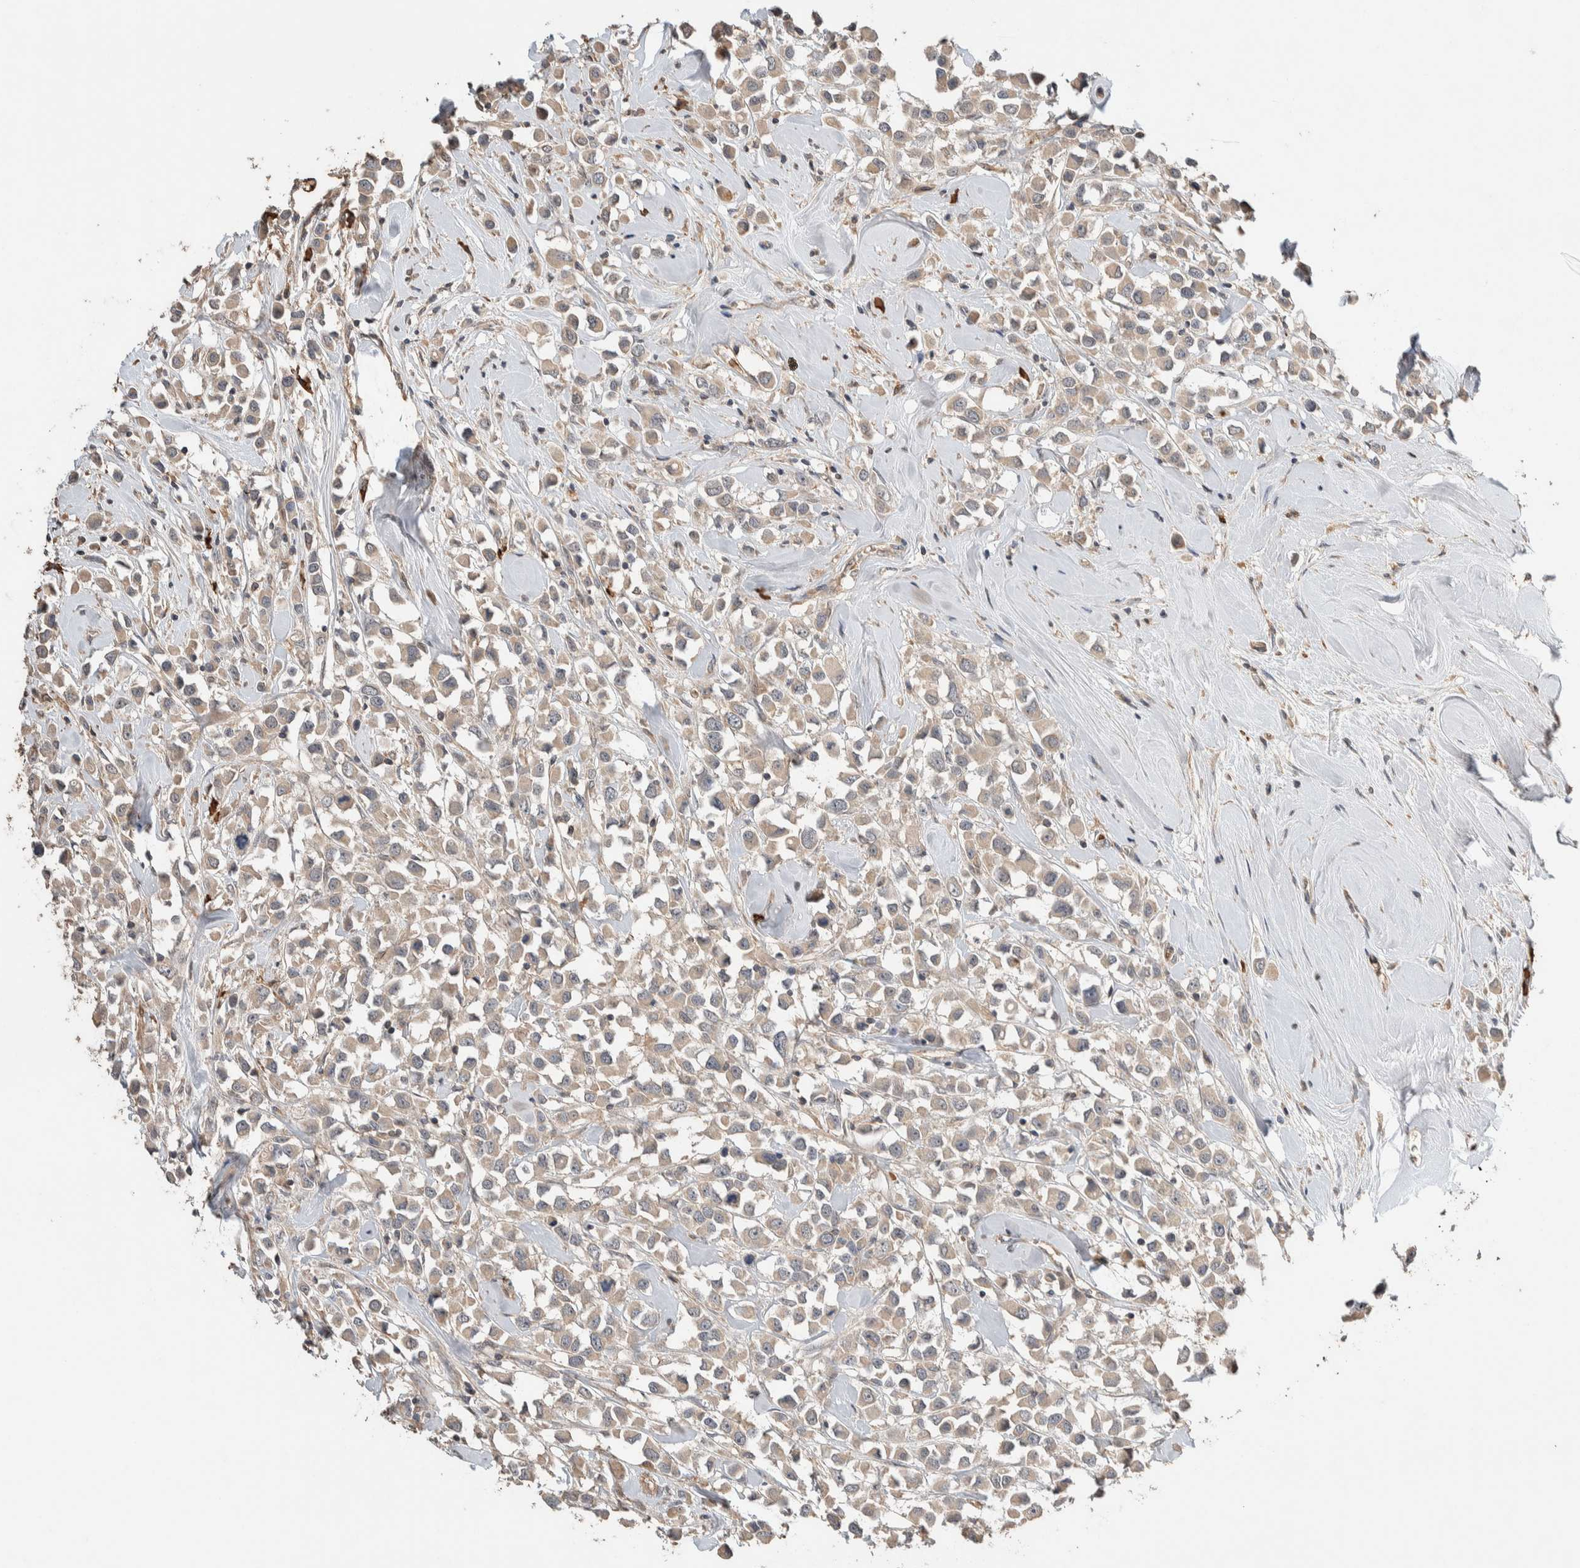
{"staining": {"intensity": "weak", "quantity": "<25%", "location": "cytoplasmic/membranous"}, "tissue": "breast cancer", "cell_type": "Tumor cells", "image_type": "cancer", "snomed": [{"axis": "morphology", "description": "Duct carcinoma"}, {"axis": "topography", "description": "Breast"}], "caption": "DAB (3,3'-diaminobenzidine) immunohistochemical staining of human breast cancer (invasive ductal carcinoma) demonstrates no significant staining in tumor cells.", "gene": "WDR91", "patient": {"sex": "female", "age": 61}}